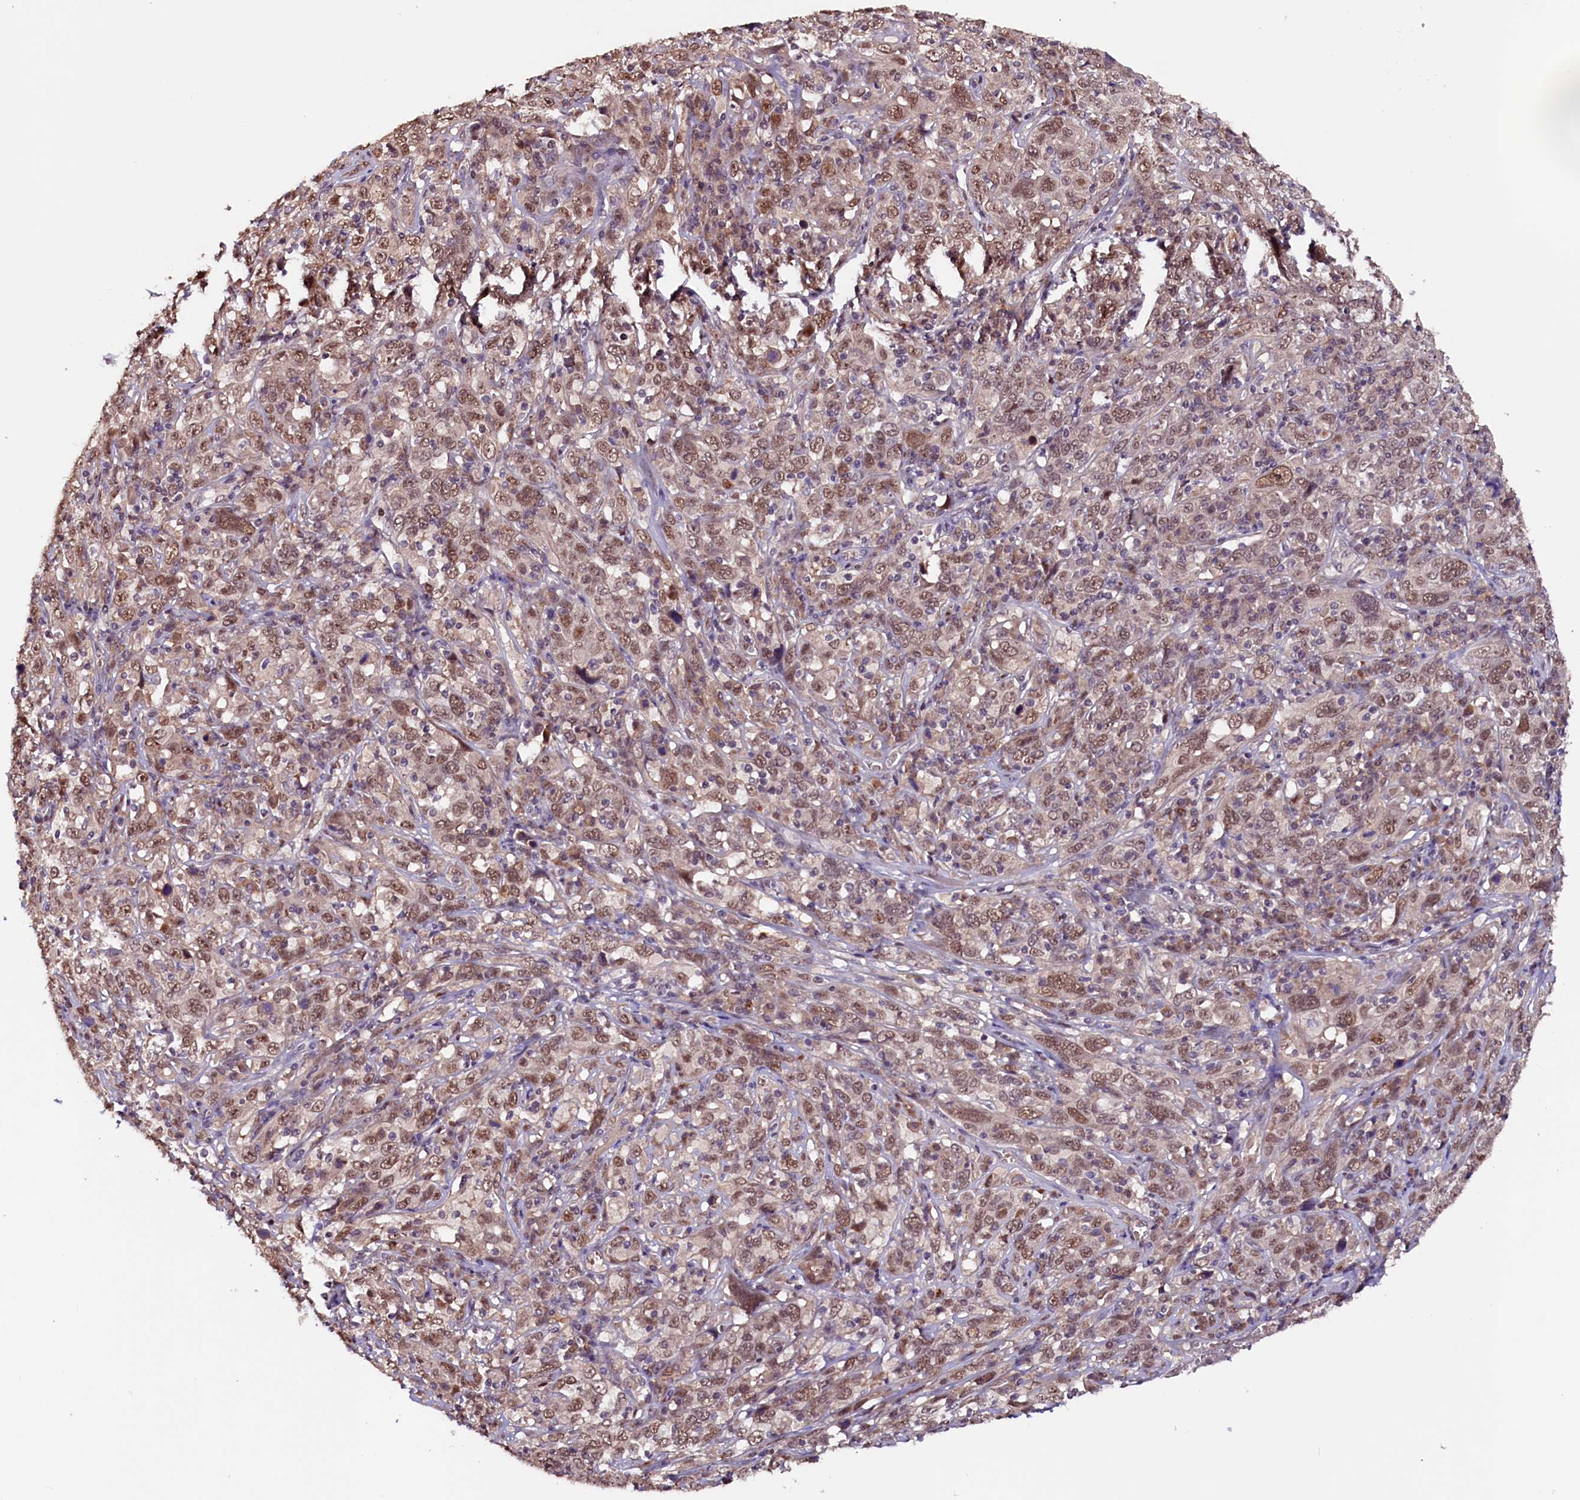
{"staining": {"intensity": "moderate", "quantity": ">75%", "location": "nuclear"}, "tissue": "cervical cancer", "cell_type": "Tumor cells", "image_type": "cancer", "snomed": [{"axis": "morphology", "description": "Squamous cell carcinoma, NOS"}, {"axis": "topography", "description": "Cervix"}], "caption": "Protein analysis of squamous cell carcinoma (cervical) tissue demonstrates moderate nuclear staining in approximately >75% of tumor cells. (Stains: DAB in brown, nuclei in blue, Microscopy: brightfield microscopy at high magnification).", "gene": "RNMT", "patient": {"sex": "female", "age": 46}}